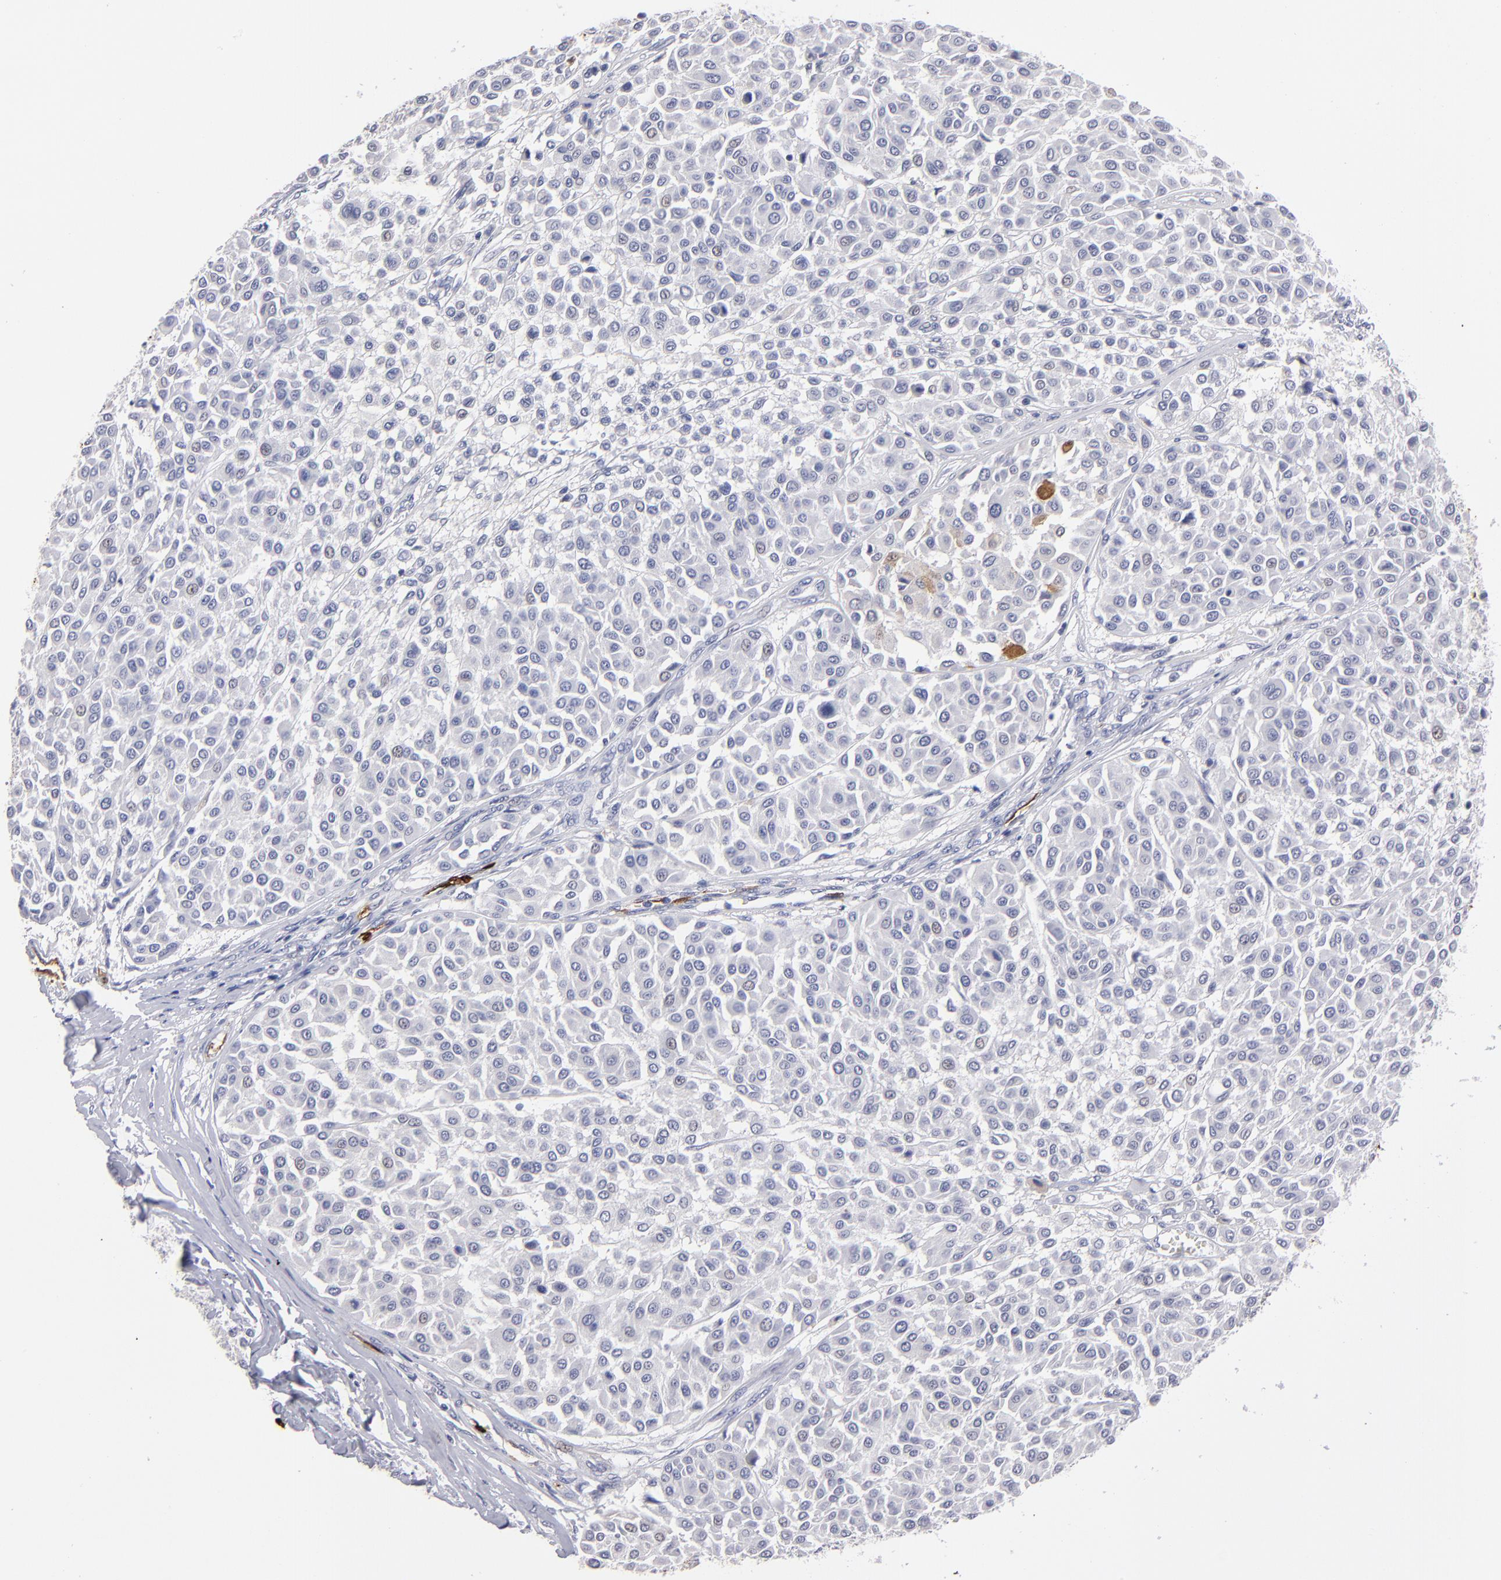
{"staining": {"intensity": "weak", "quantity": "<25%", "location": "cytoplasmic/membranous,nuclear"}, "tissue": "melanoma", "cell_type": "Tumor cells", "image_type": "cancer", "snomed": [{"axis": "morphology", "description": "Malignant melanoma, Metastatic site"}, {"axis": "topography", "description": "Soft tissue"}], "caption": "Melanoma was stained to show a protein in brown. There is no significant positivity in tumor cells.", "gene": "FABP4", "patient": {"sex": "male", "age": 41}}